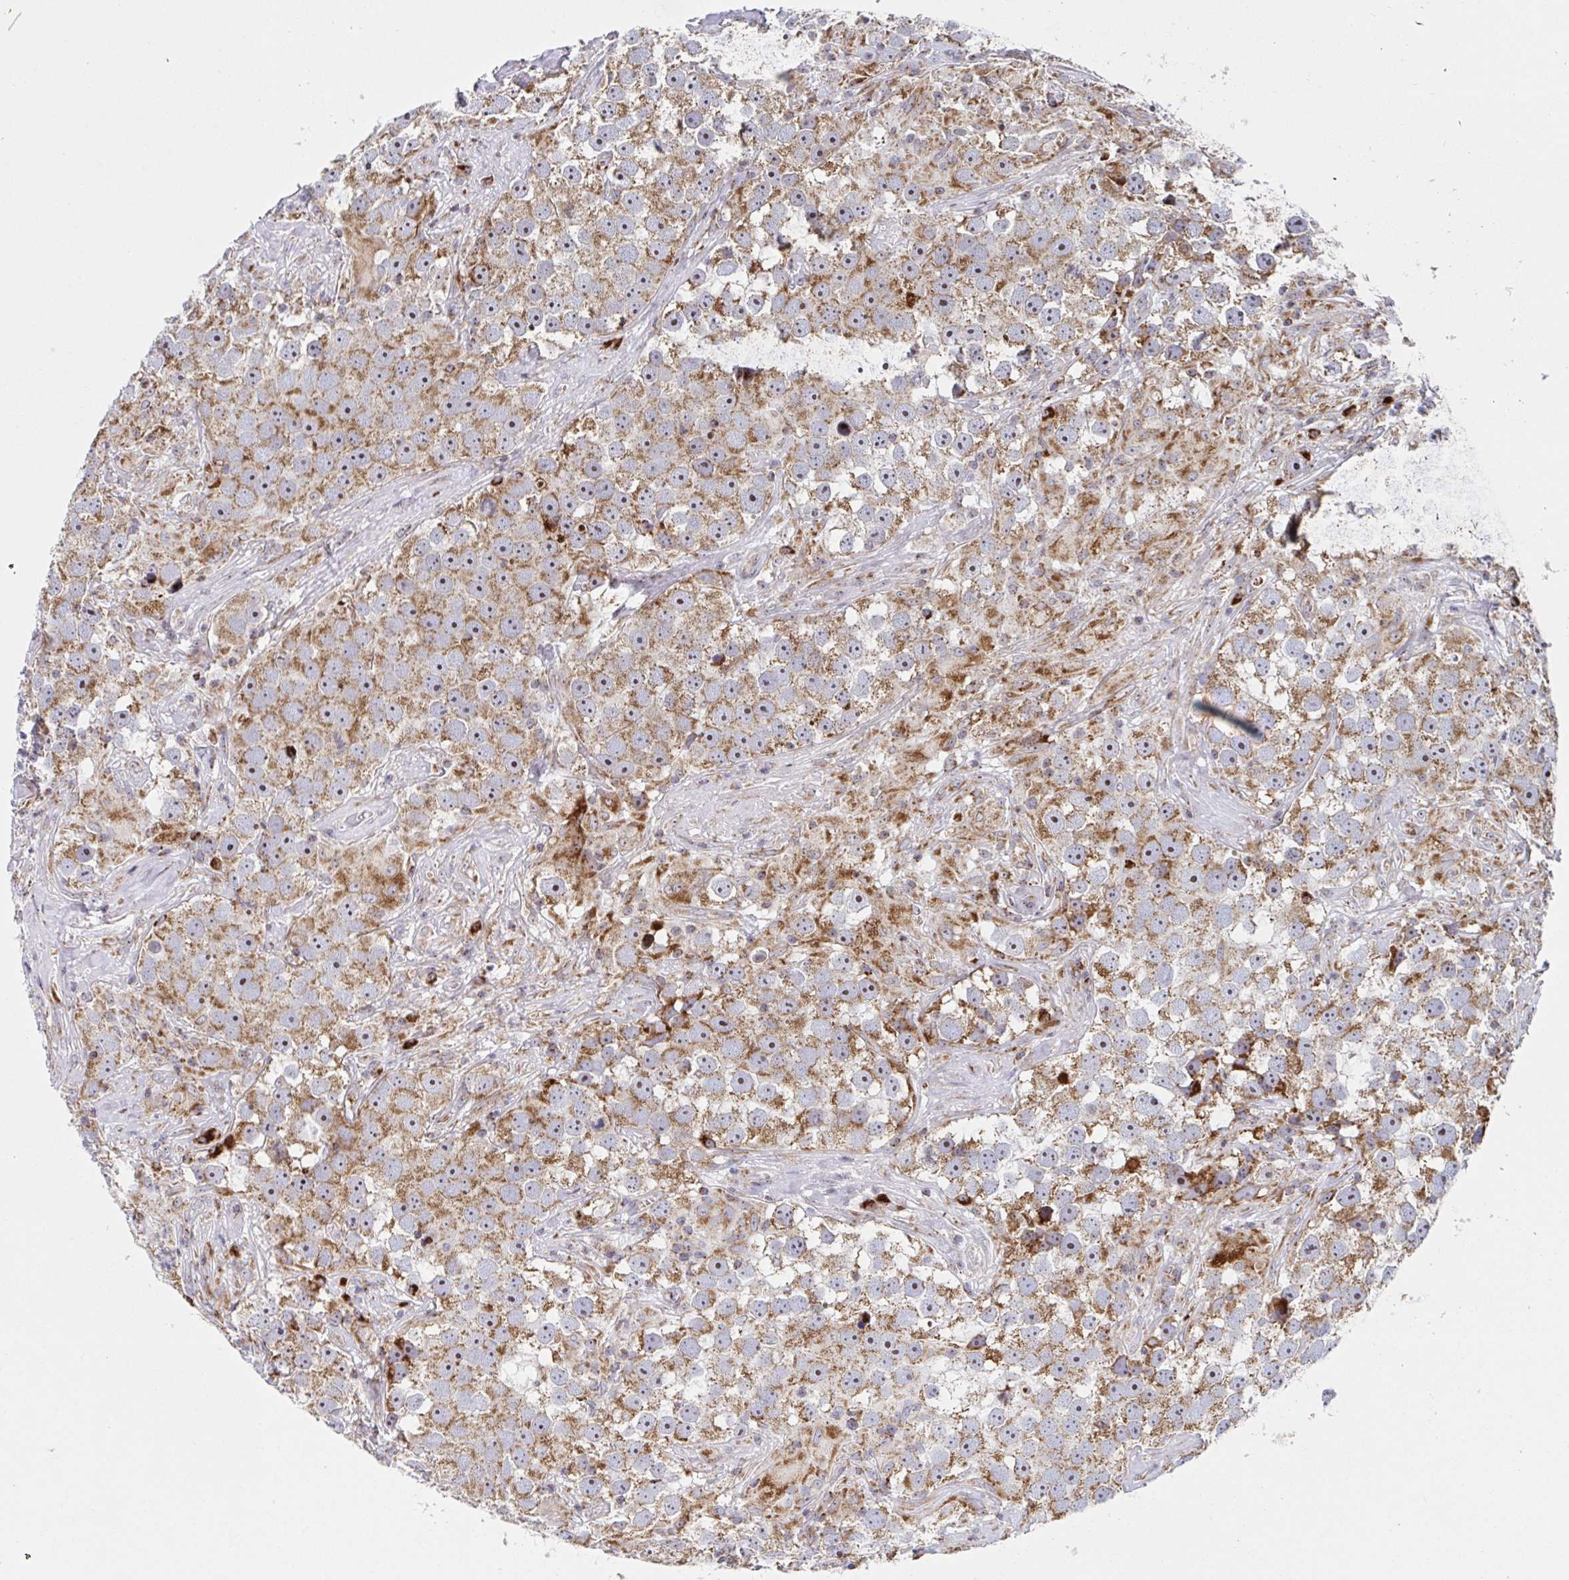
{"staining": {"intensity": "moderate", "quantity": ">75%", "location": "cytoplasmic/membranous,nuclear"}, "tissue": "testis cancer", "cell_type": "Tumor cells", "image_type": "cancer", "snomed": [{"axis": "morphology", "description": "Seminoma, NOS"}, {"axis": "topography", "description": "Testis"}], "caption": "A micrograph of testis cancer stained for a protein reveals moderate cytoplasmic/membranous and nuclear brown staining in tumor cells.", "gene": "ATP5MJ", "patient": {"sex": "male", "age": 49}}